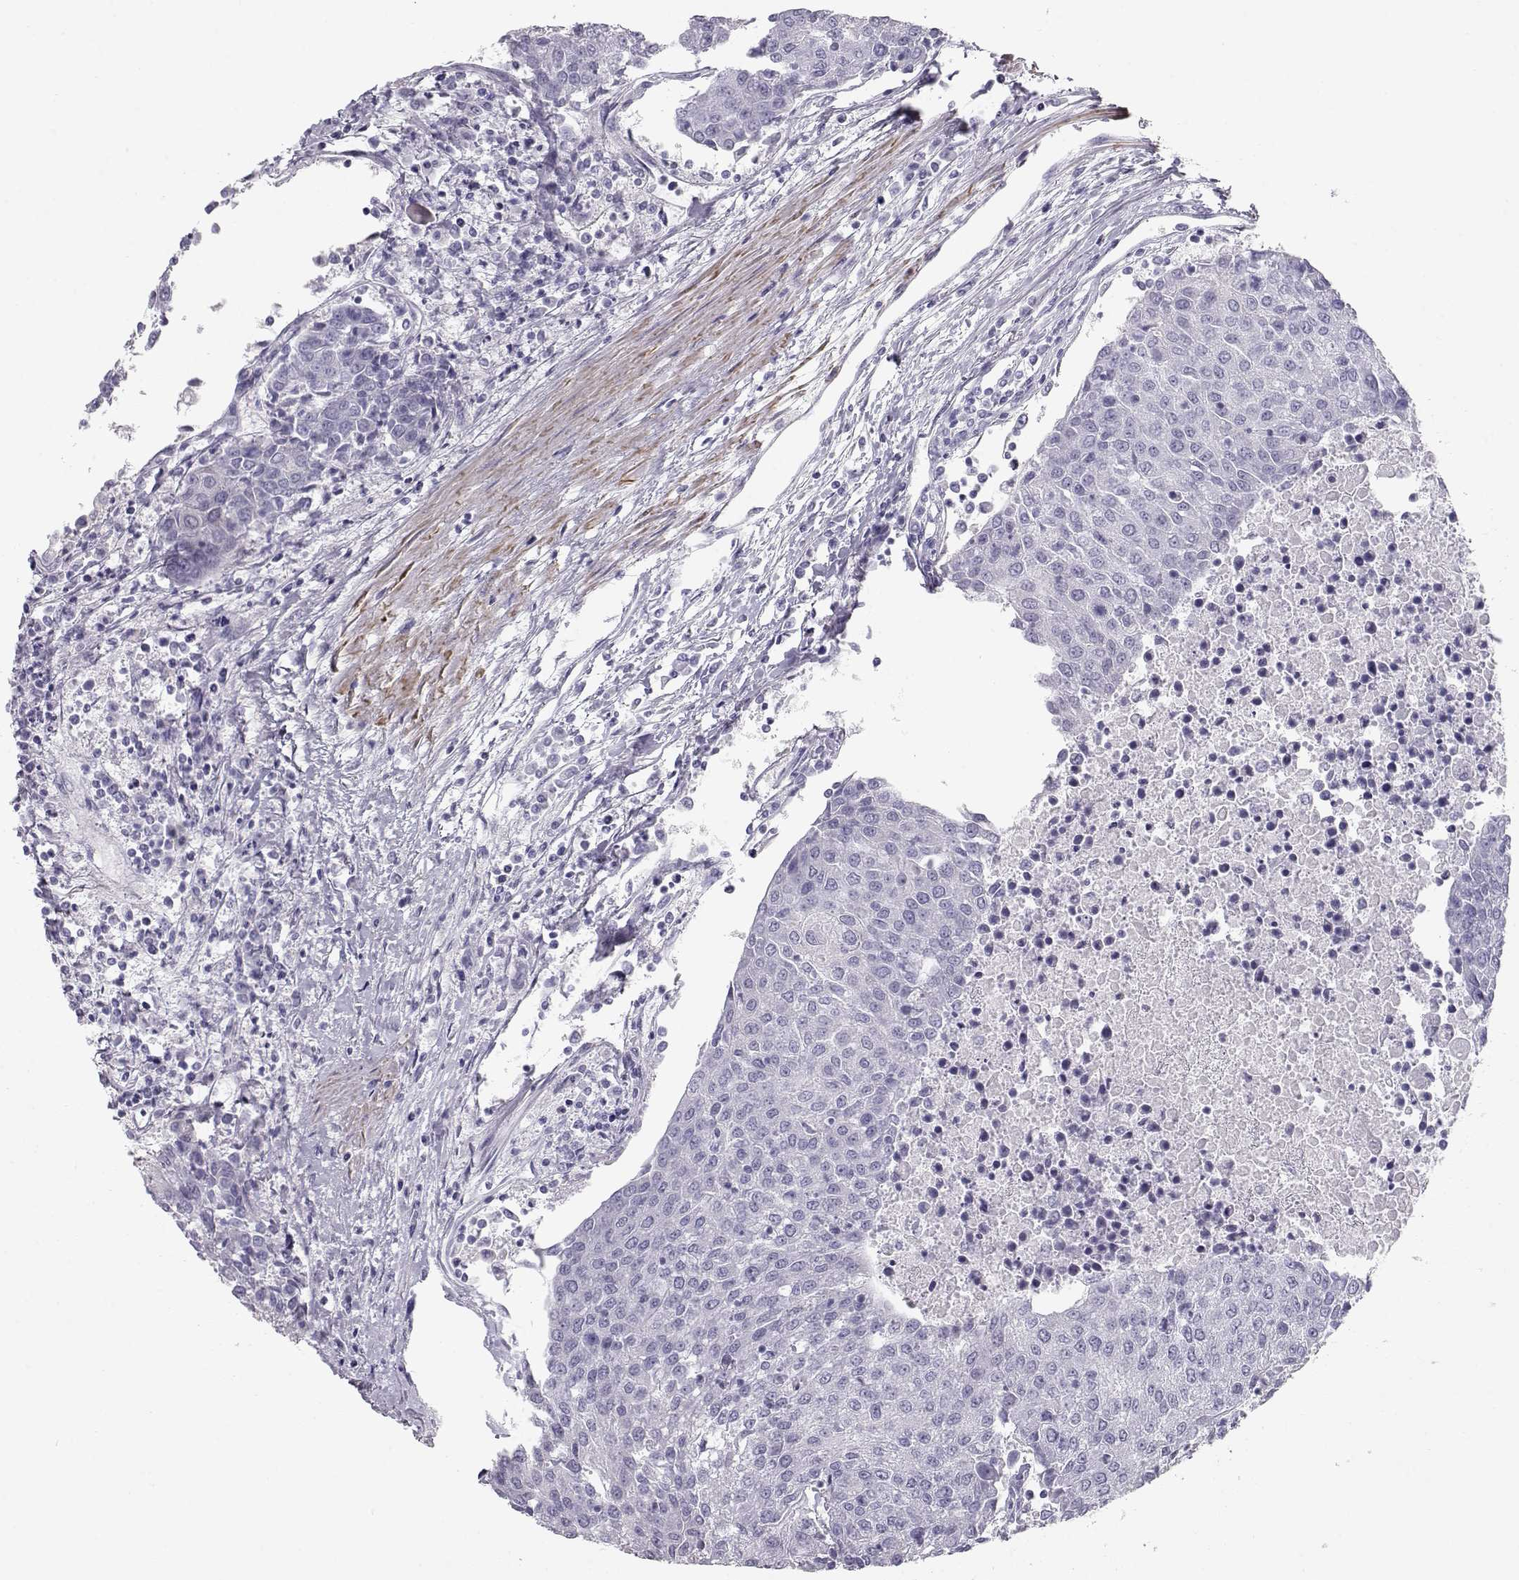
{"staining": {"intensity": "negative", "quantity": "none", "location": "none"}, "tissue": "urothelial cancer", "cell_type": "Tumor cells", "image_type": "cancer", "snomed": [{"axis": "morphology", "description": "Urothelial carcinoma, High grade"}, {"axis": "topography", "description": "Urinary bladder"}], "caption": "There is no significant expression in tumor cells of urothelial cancer.", "gene": "SLITRK3", "patient": {"sex": "female", "age": 85}}